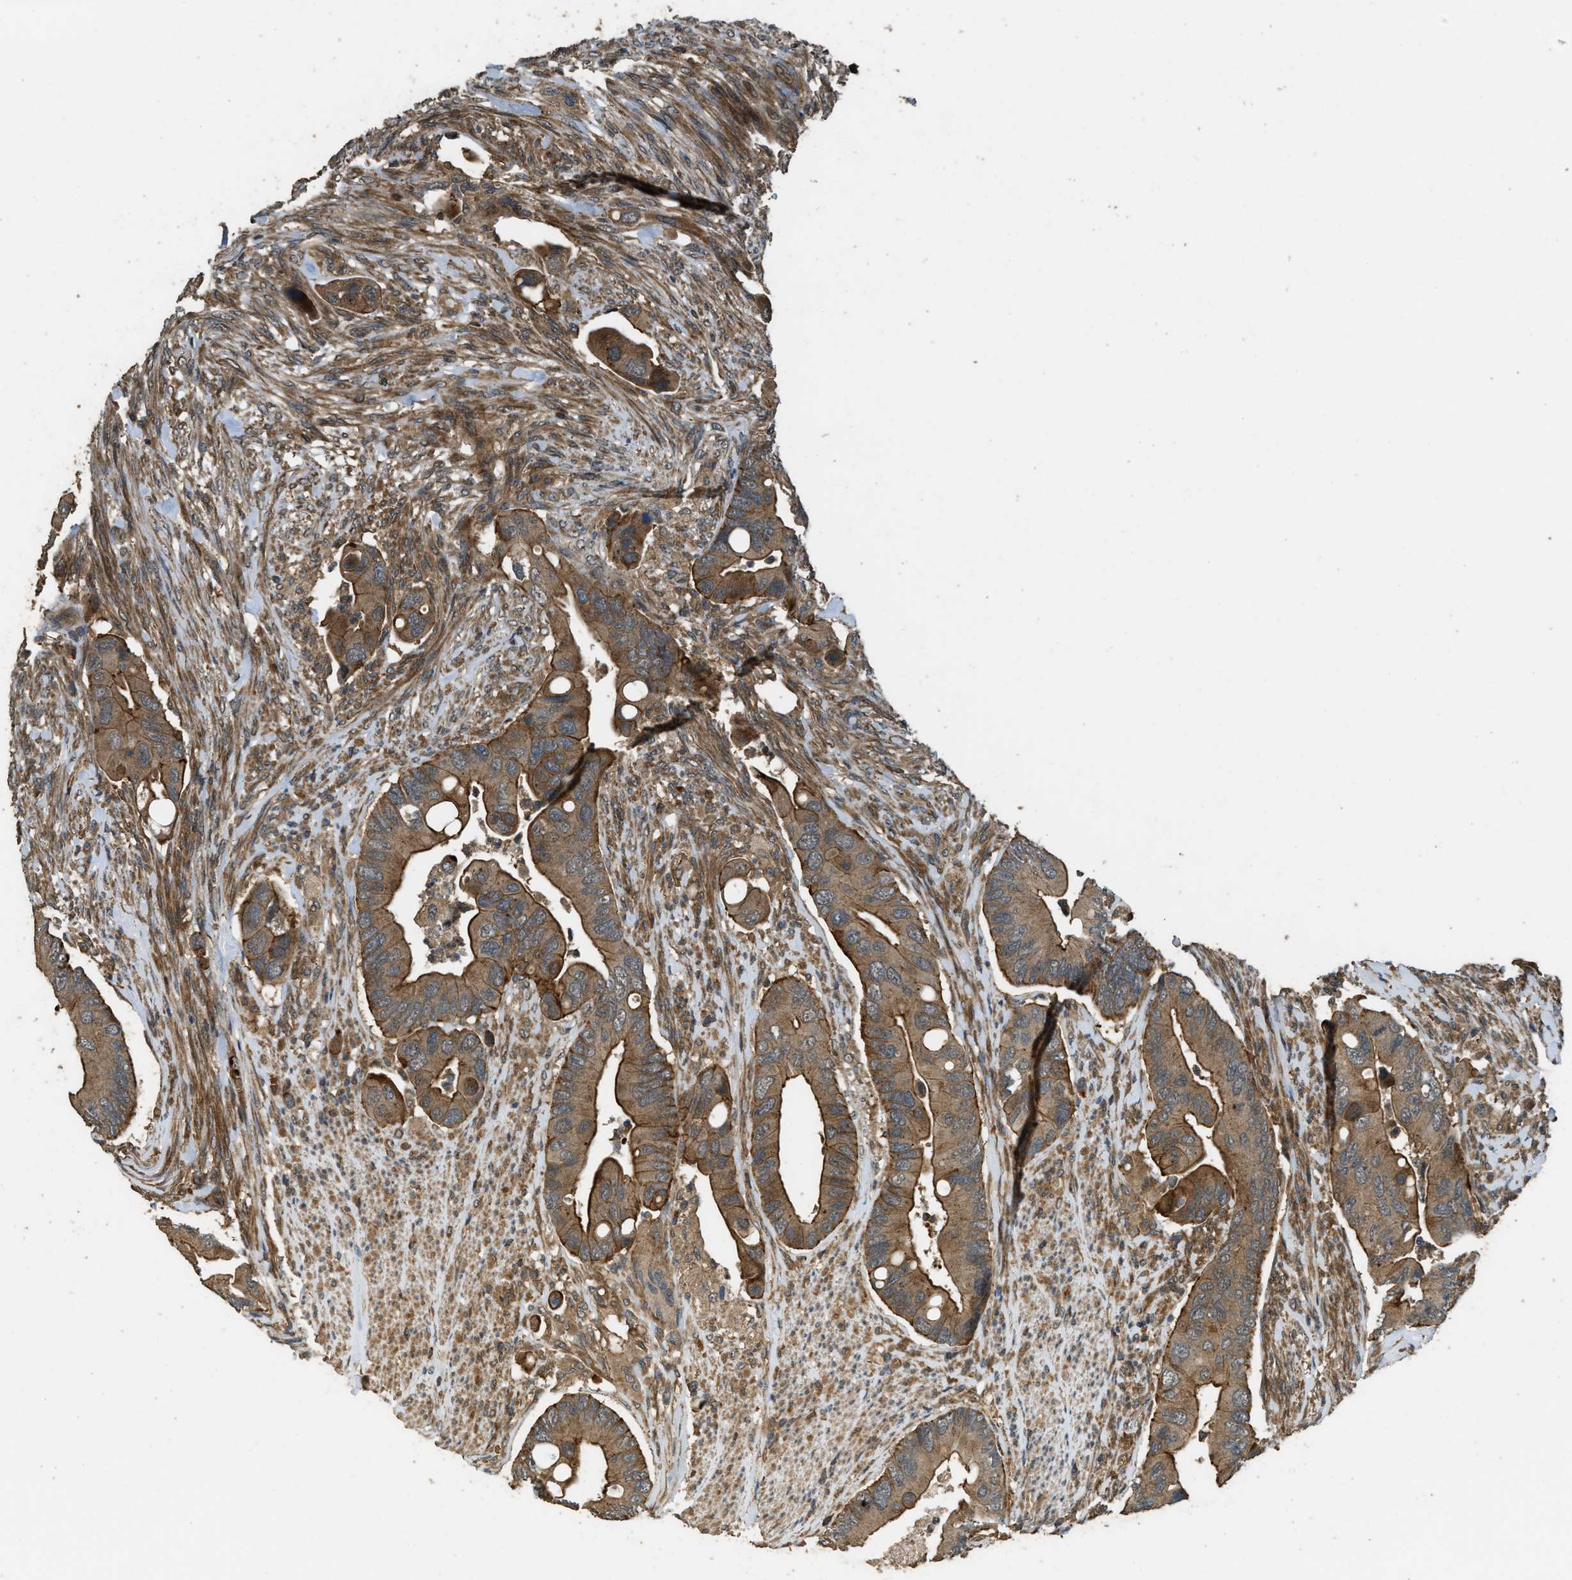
{"staining": {"intensity": "strong", "quantity": ">75%", "location": "cytoplasmic/membranous"}, "tissue": "colorectal cancer", "cell_type": "Tumor cells", "image_type": "cancer", "snomed": [{"axis": "morphology", "description": "Adenocarcinoma, NOS"}, {"axis": "topography", "description": "Rectum"}], "caption": "Colorectal cancer (adenocarcinoma) tissue displays strong cytoplasmic/membranous staining in about >75% of tumor cells, visualized by immunohistochemistry. Nuclei are stained in blue.", "gene": "PPP6R3", "patient": {"sex": "female", "age": 57}}